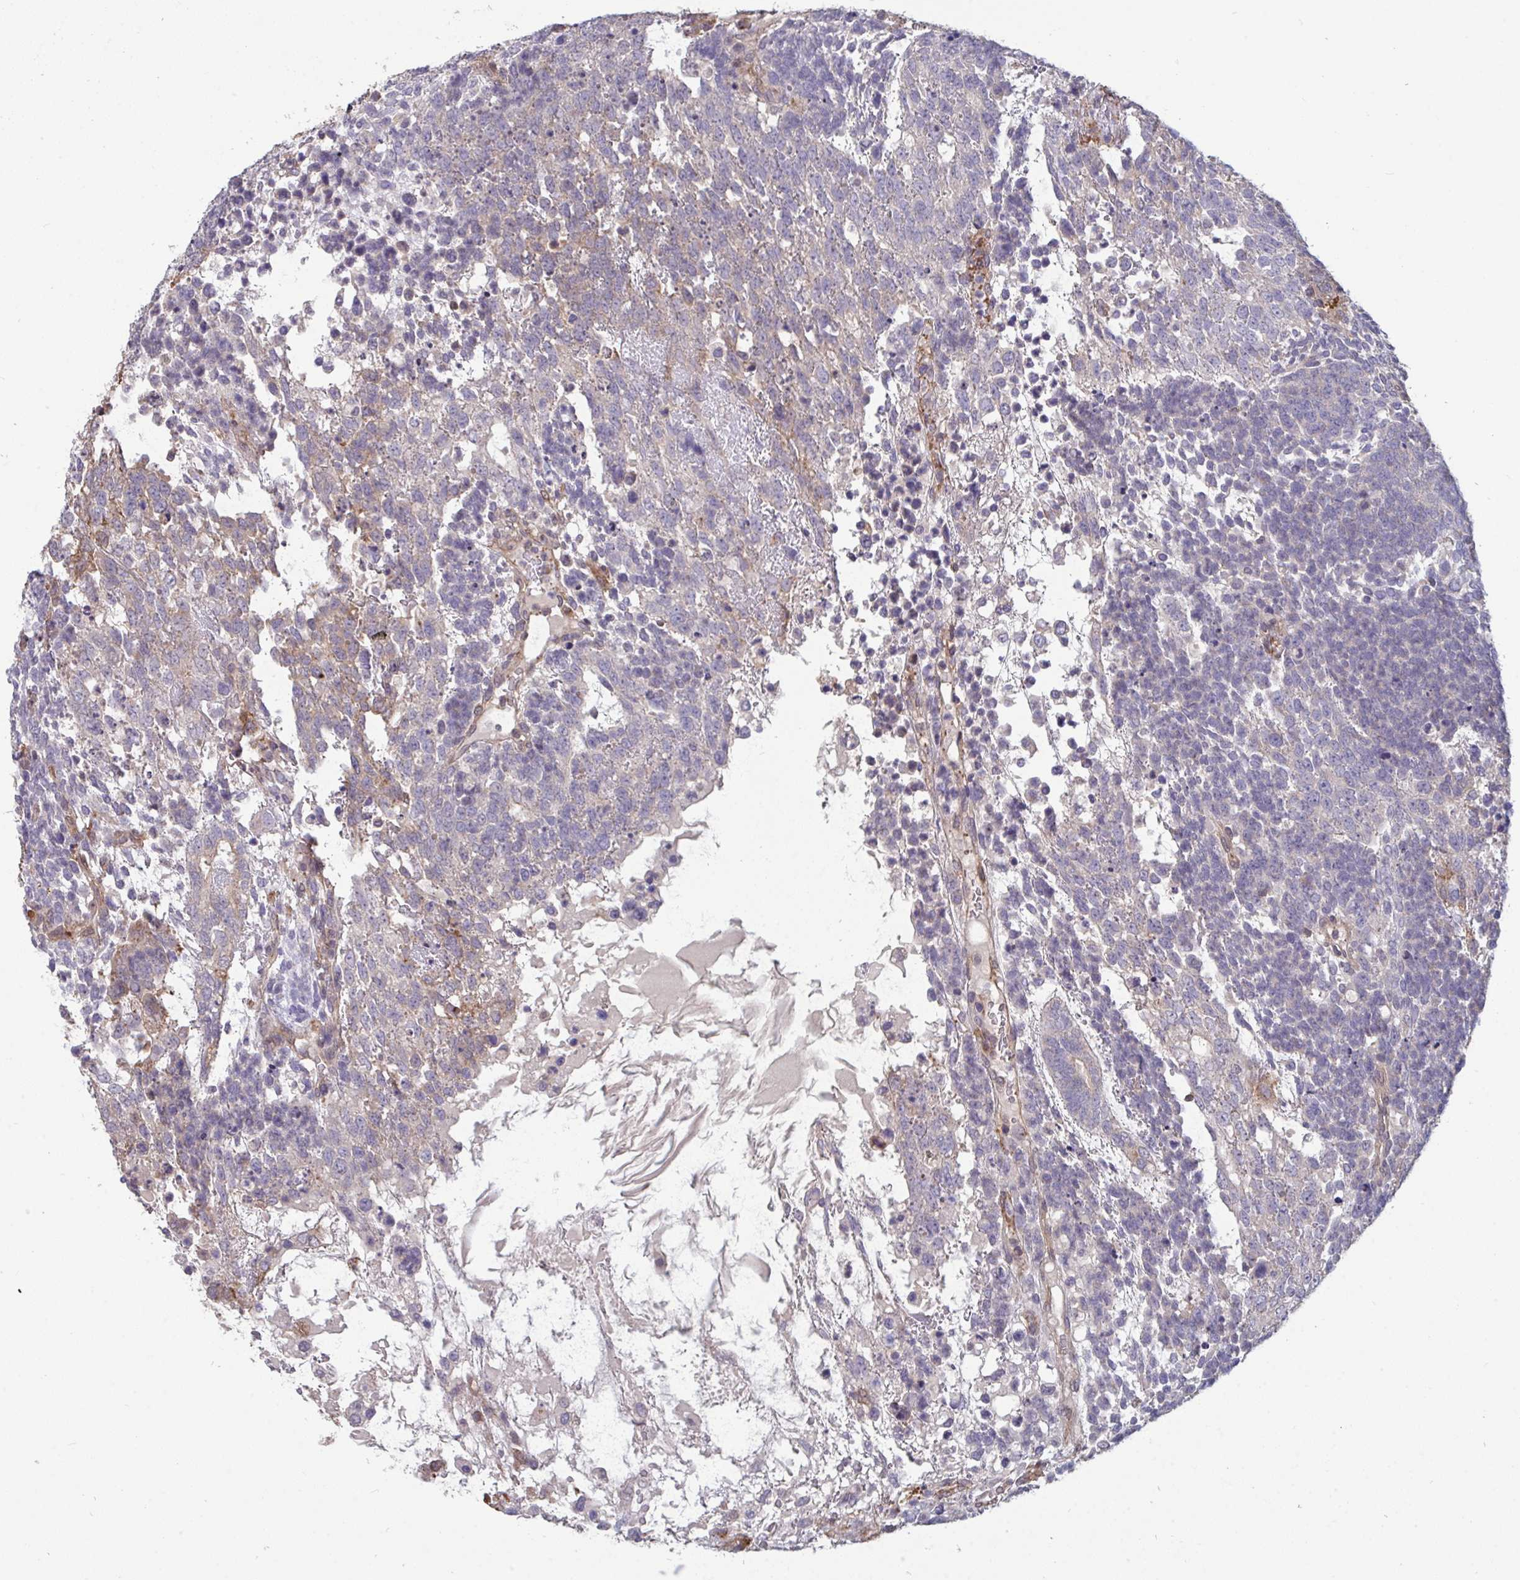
{"staining": {"intensity": "negative", "quantity": "none", "location": "none"}, "tissue": "testis cancer", "cell_type": "Tumor cells", "image_type": "cancer", "snomed": [{"axis": "morphology", "description": "Carcinoma, Embryonal, NOS"}, {"axis": "topography", "description": "Testis"}], "caption": "Tumor cells show no significant protein positivity in testis cancer (embryonal carcinoma).", "gene": "ISCU", "patient": {"sex": "male", "age": 23}}